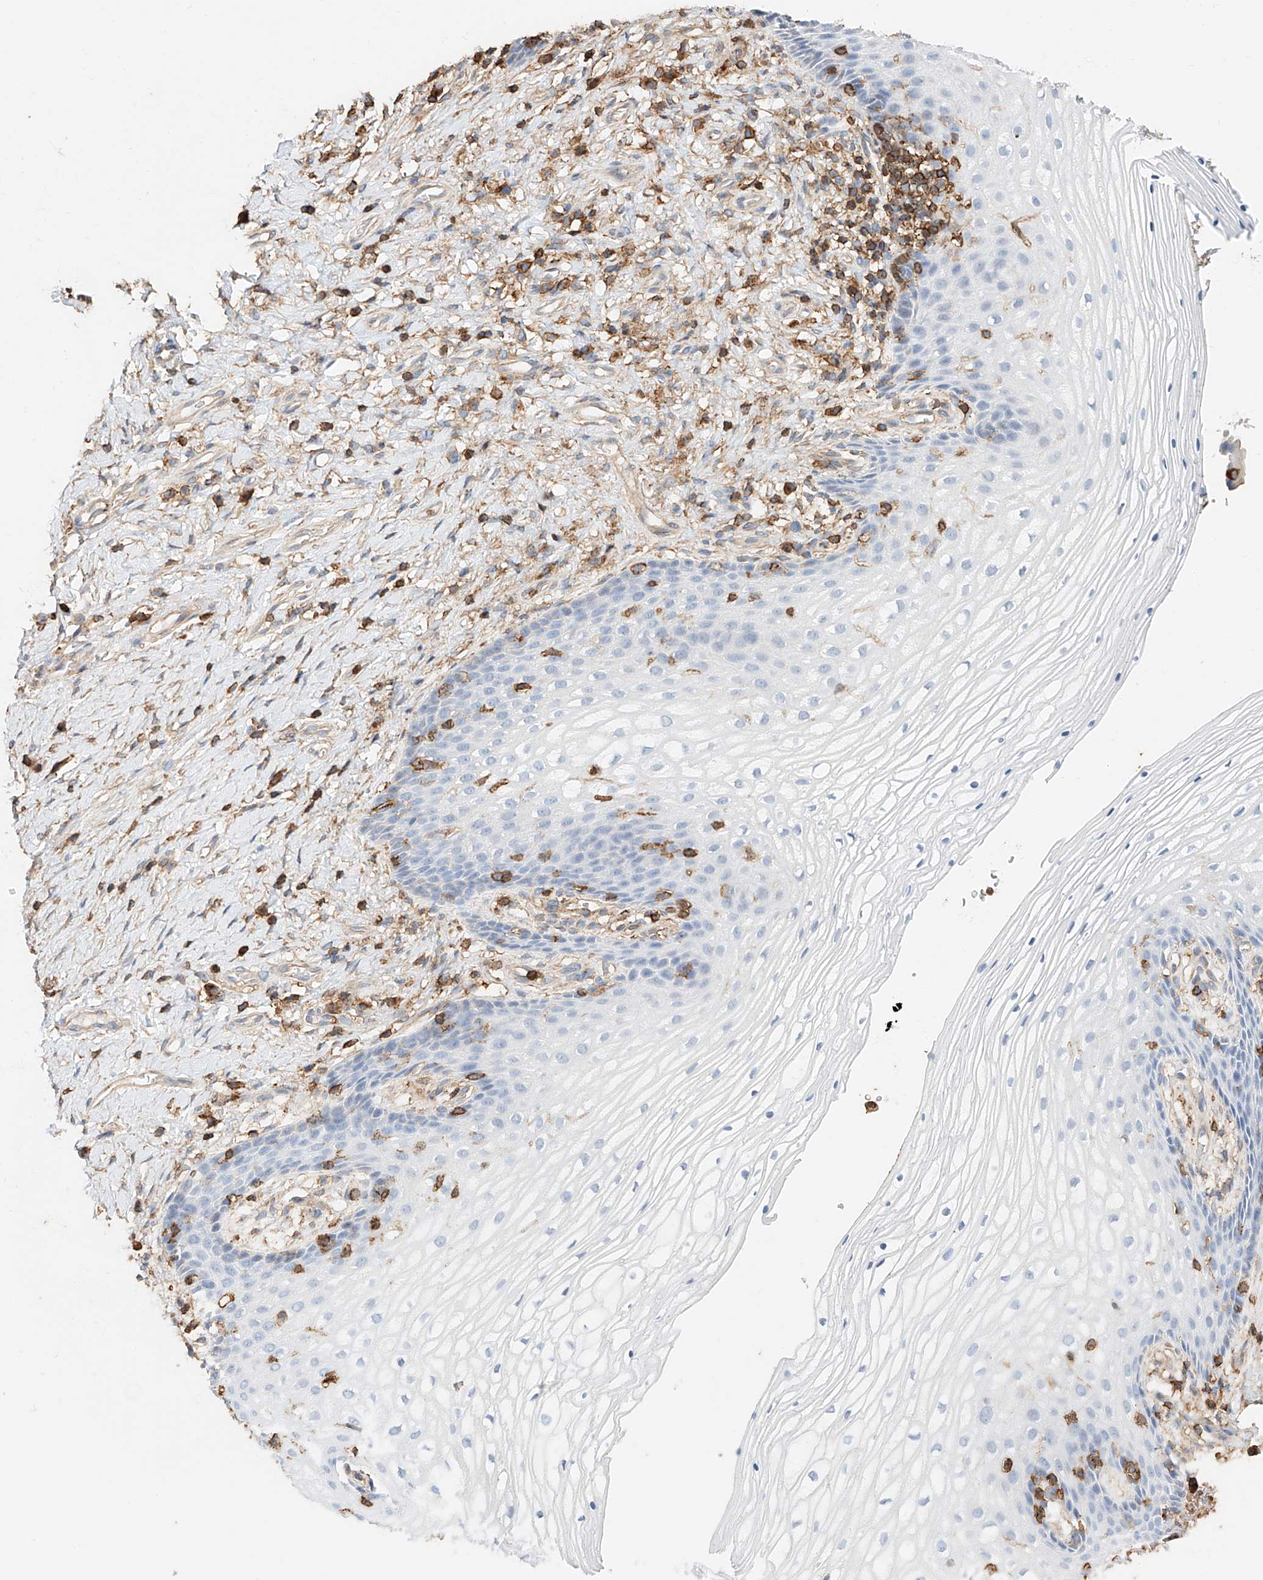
{"staining": {"intensity": "negative", "quantity": "none", "location": "none"}, "tissue": "vagina", "cell_type": "Squamous epithelial cells", "image_type": "normal", "snomed": [{"axis": "morphology", "description": "Normal tissue, NOS"}, {"axis": "topography", "description": "Vagina"}], "caption": "IHC micrograph of normal vagina: human vagina stained with DAB (3,3'-diaminobenzidine) shows no significant protein expression in squamous epithelial cells. (DAB (3,3'-diaminobenzidine) immunohistochemistry with hematoxylin counter stain).", "gene": "WFS1", "patient": {"sex": "female", "age": 60}}